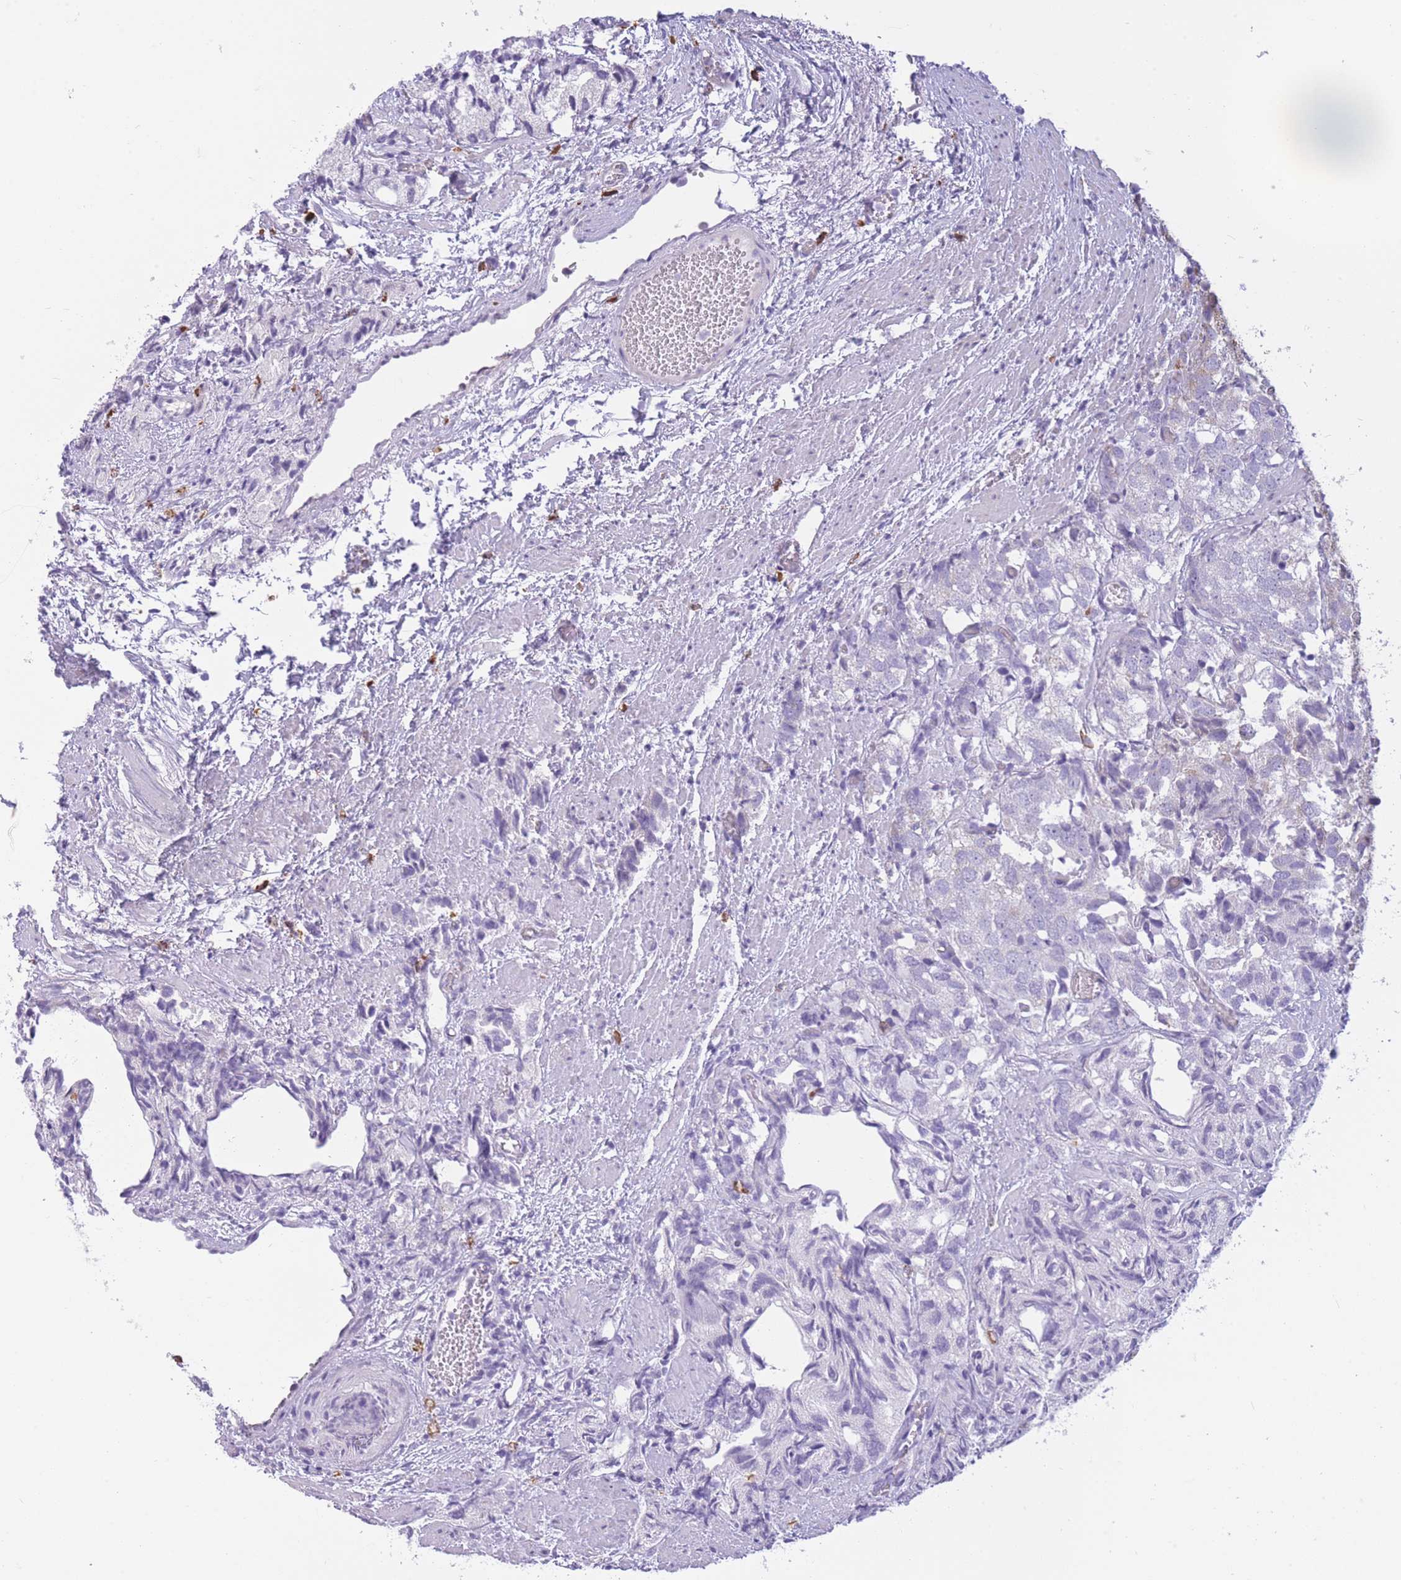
{"staining": {"intensity": "negative", "quantity": "none", "location": "none"}, "tissue": "prostate cancer", "cell_type": "Tumor cells", "image_type": "cancer", "snomed": [{"axis": "morphology", "description": "Adenocarcinoma, High grade"}, {"axis": "topography", "description": "Prostate"}], "caption": "A histopathology image of human prostate cancer (adenocarcinoma (high-grade)) is negative for staining in tumor cells.", "gene": "PDHA1", "patient": {"sex": "male", "age": 82}}